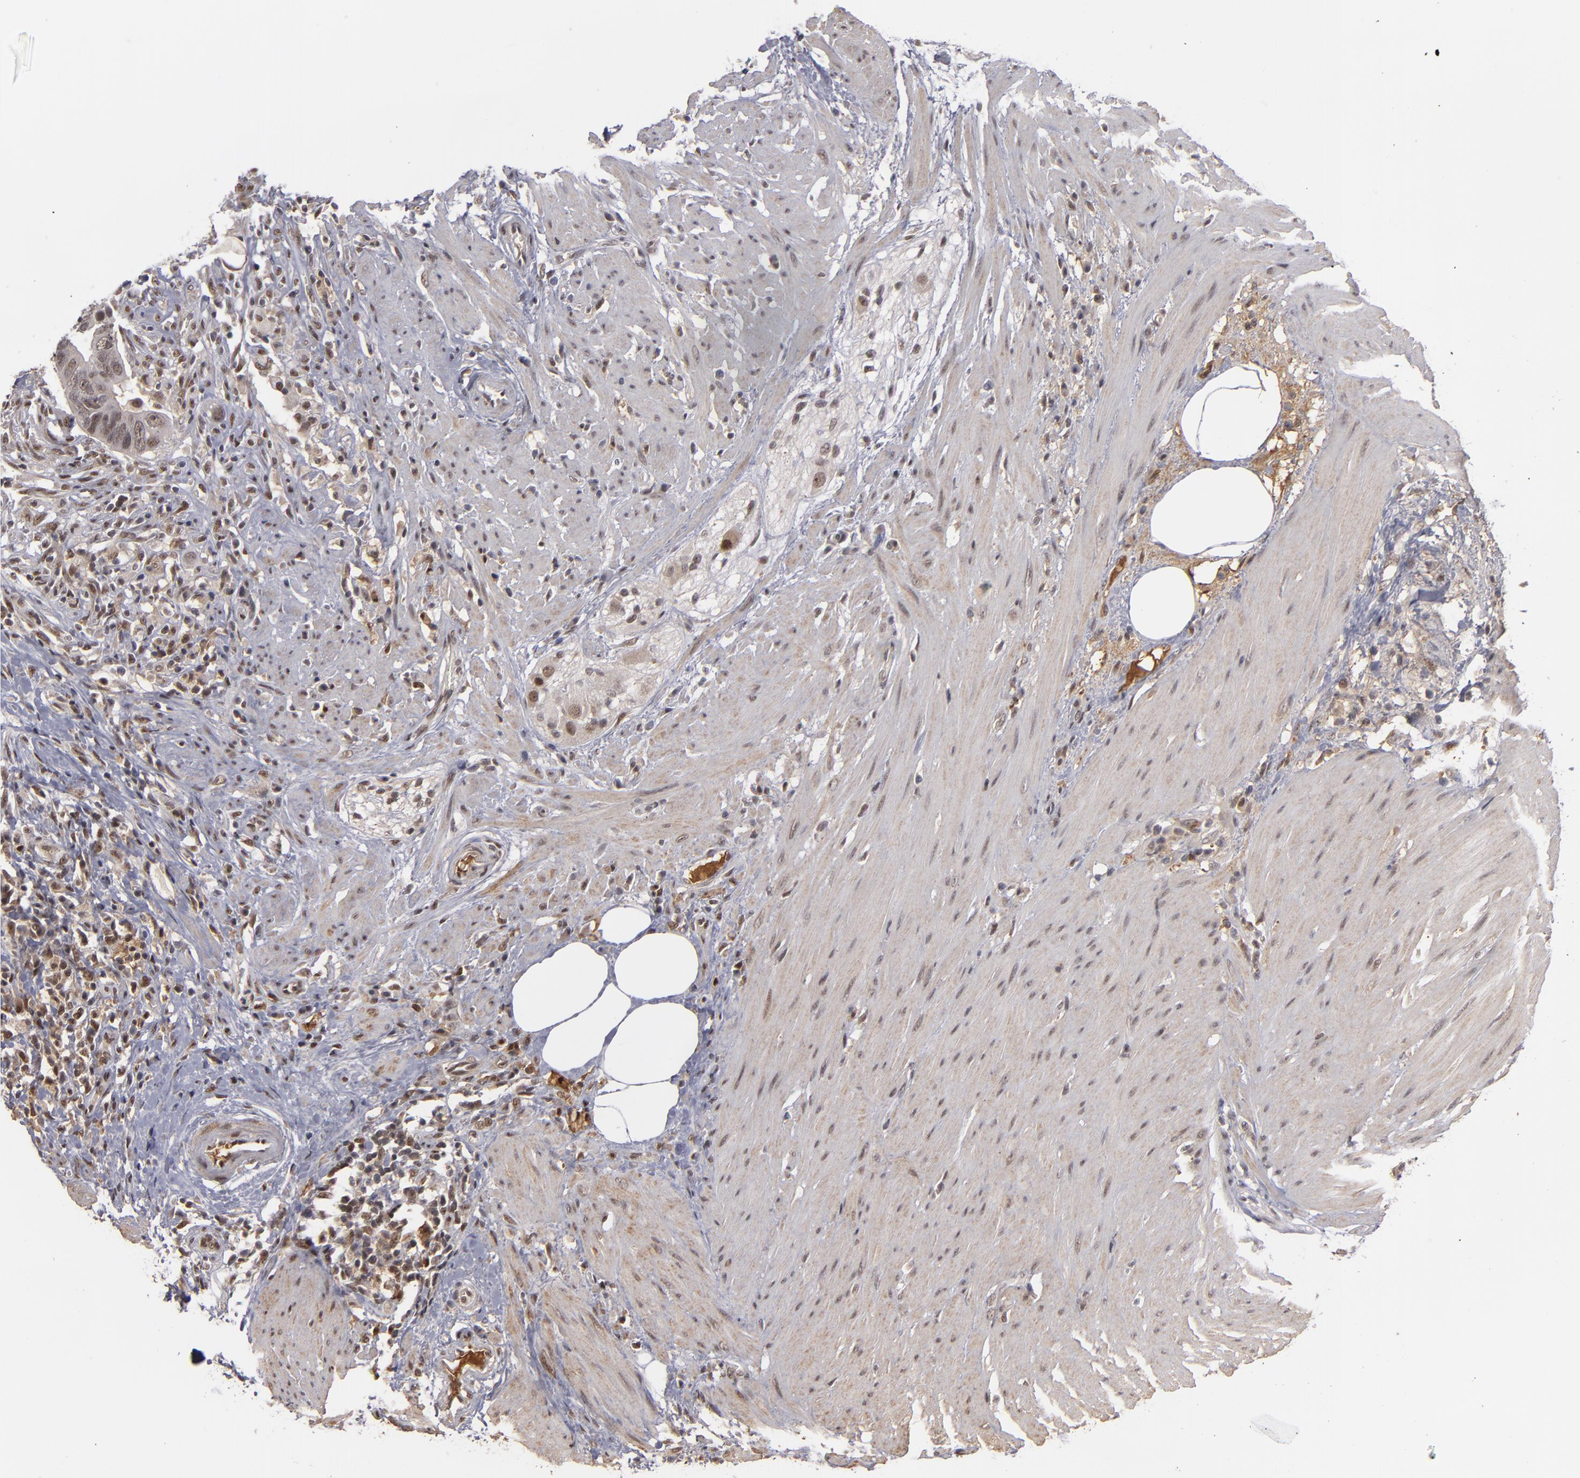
{"staining": {"intensity": "moderate", "quantity": "25%-75%", "location": "nuclear"}, "tissue": "colorectal cancer", "cell_type": "Tumor cells", "image_type": "cancer", "snomed": [{"axis": "morphology", "description": "Adenocarcinoma, NOS"}, {"axis": "topography", "description": "Rectum"}], "caption": "The photomicrograph shows staining of adenocarcinoma (colorectal), revealing moderate nuclear protein expression (brown color) within tumor cells. Nuclei are stained in blue.", "gene": "ZNF234", "patient": {"sex": "male", "age": 53}}